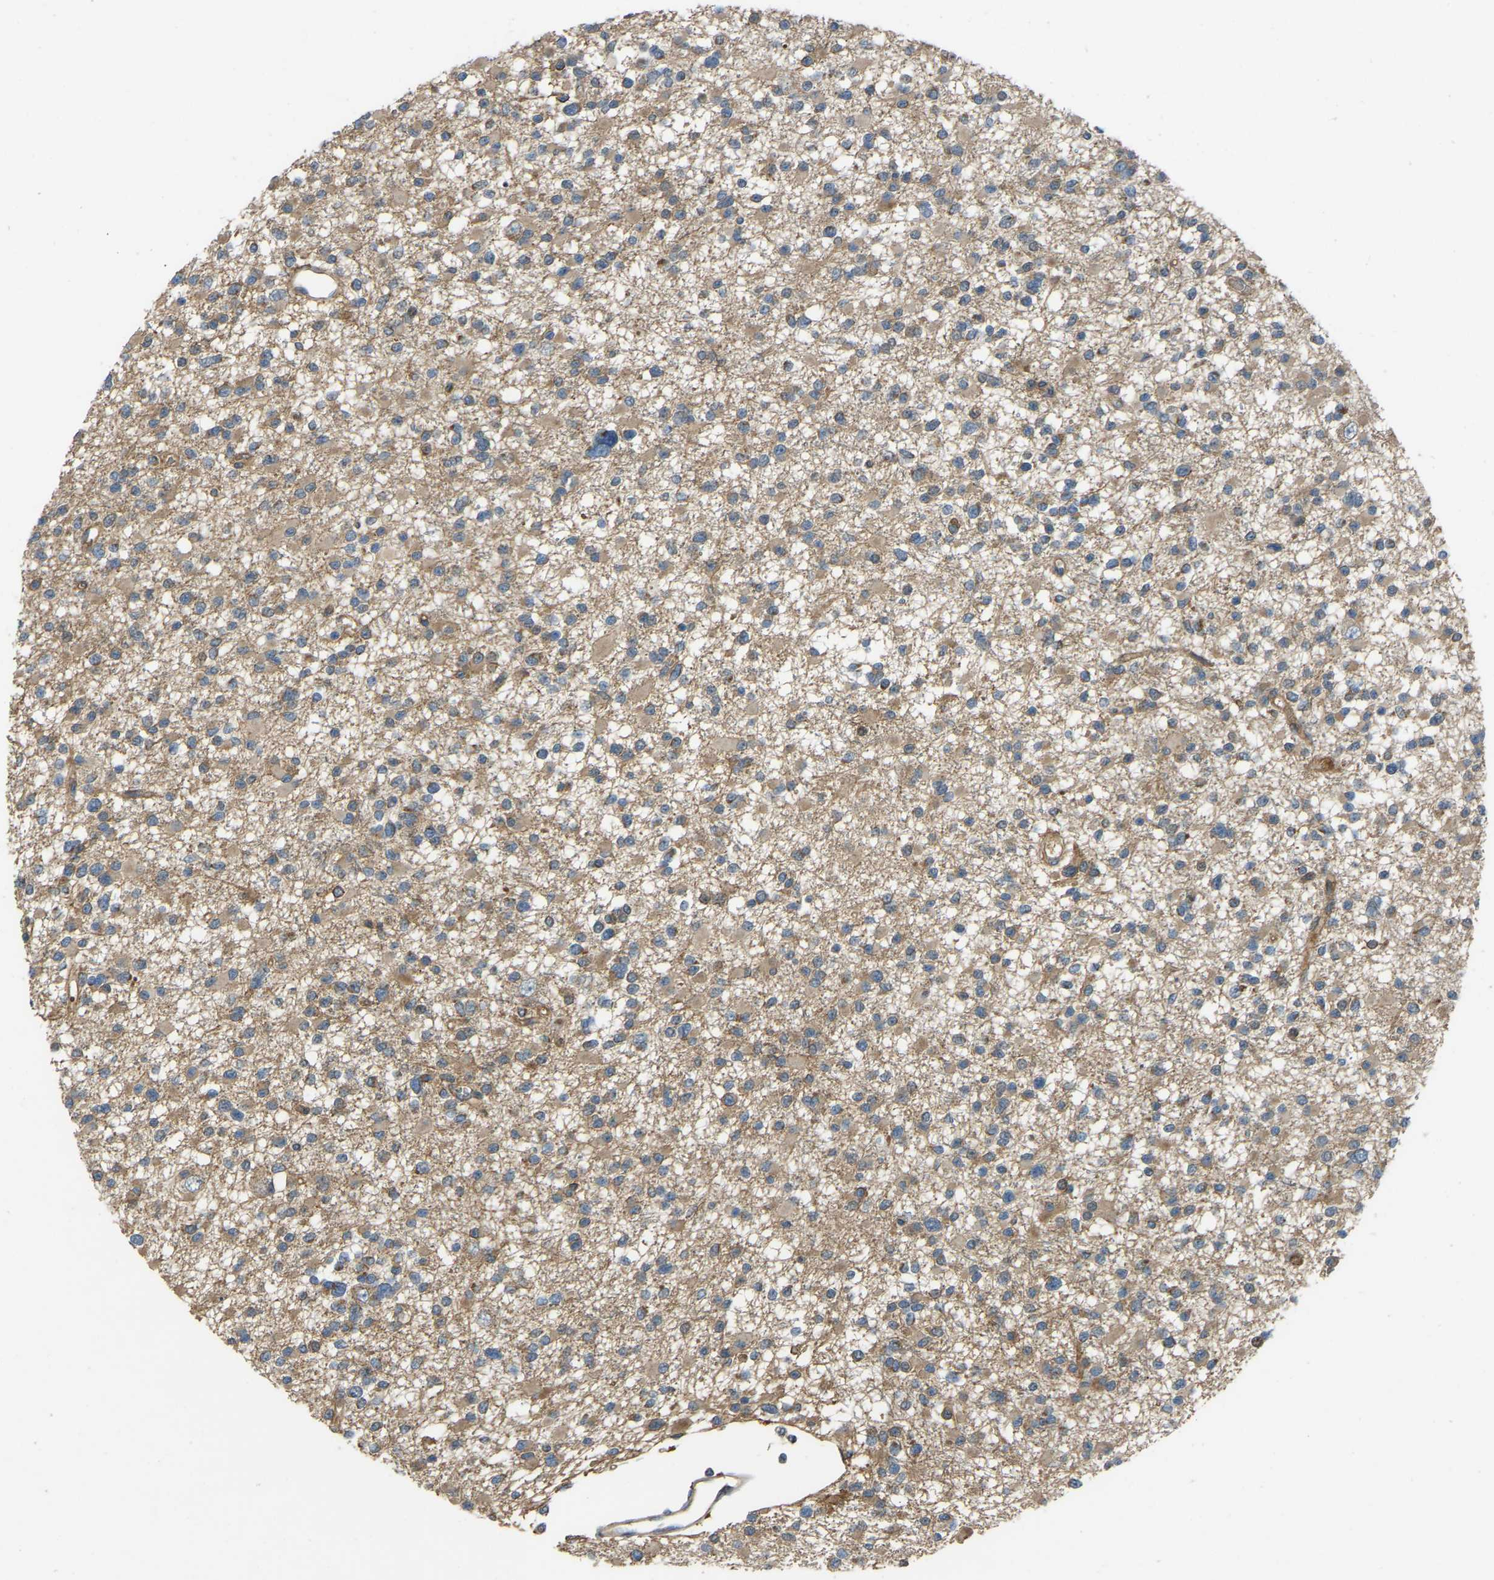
{"staining": {"intensity": "moderate", "quantity": ">75%", "location": "cytoplasmic/membranous"}, "tissue": "glioma", "cell_type": "Tumor cells", "image_type": "cancer", "snomed": [{"axis": "morphology", "description": "Glioma, malignant, Low grade"}, {"axis": "topography", "description": "Brain"}], "caption": "About >75% of tumor cells in human glioma exhibit moderate cytoplasmic/membranous protein staining as visualized by brown immunohistochemical staining.", "gene": "C21orf91", "patient": {"sex": "female", "age": 22}}